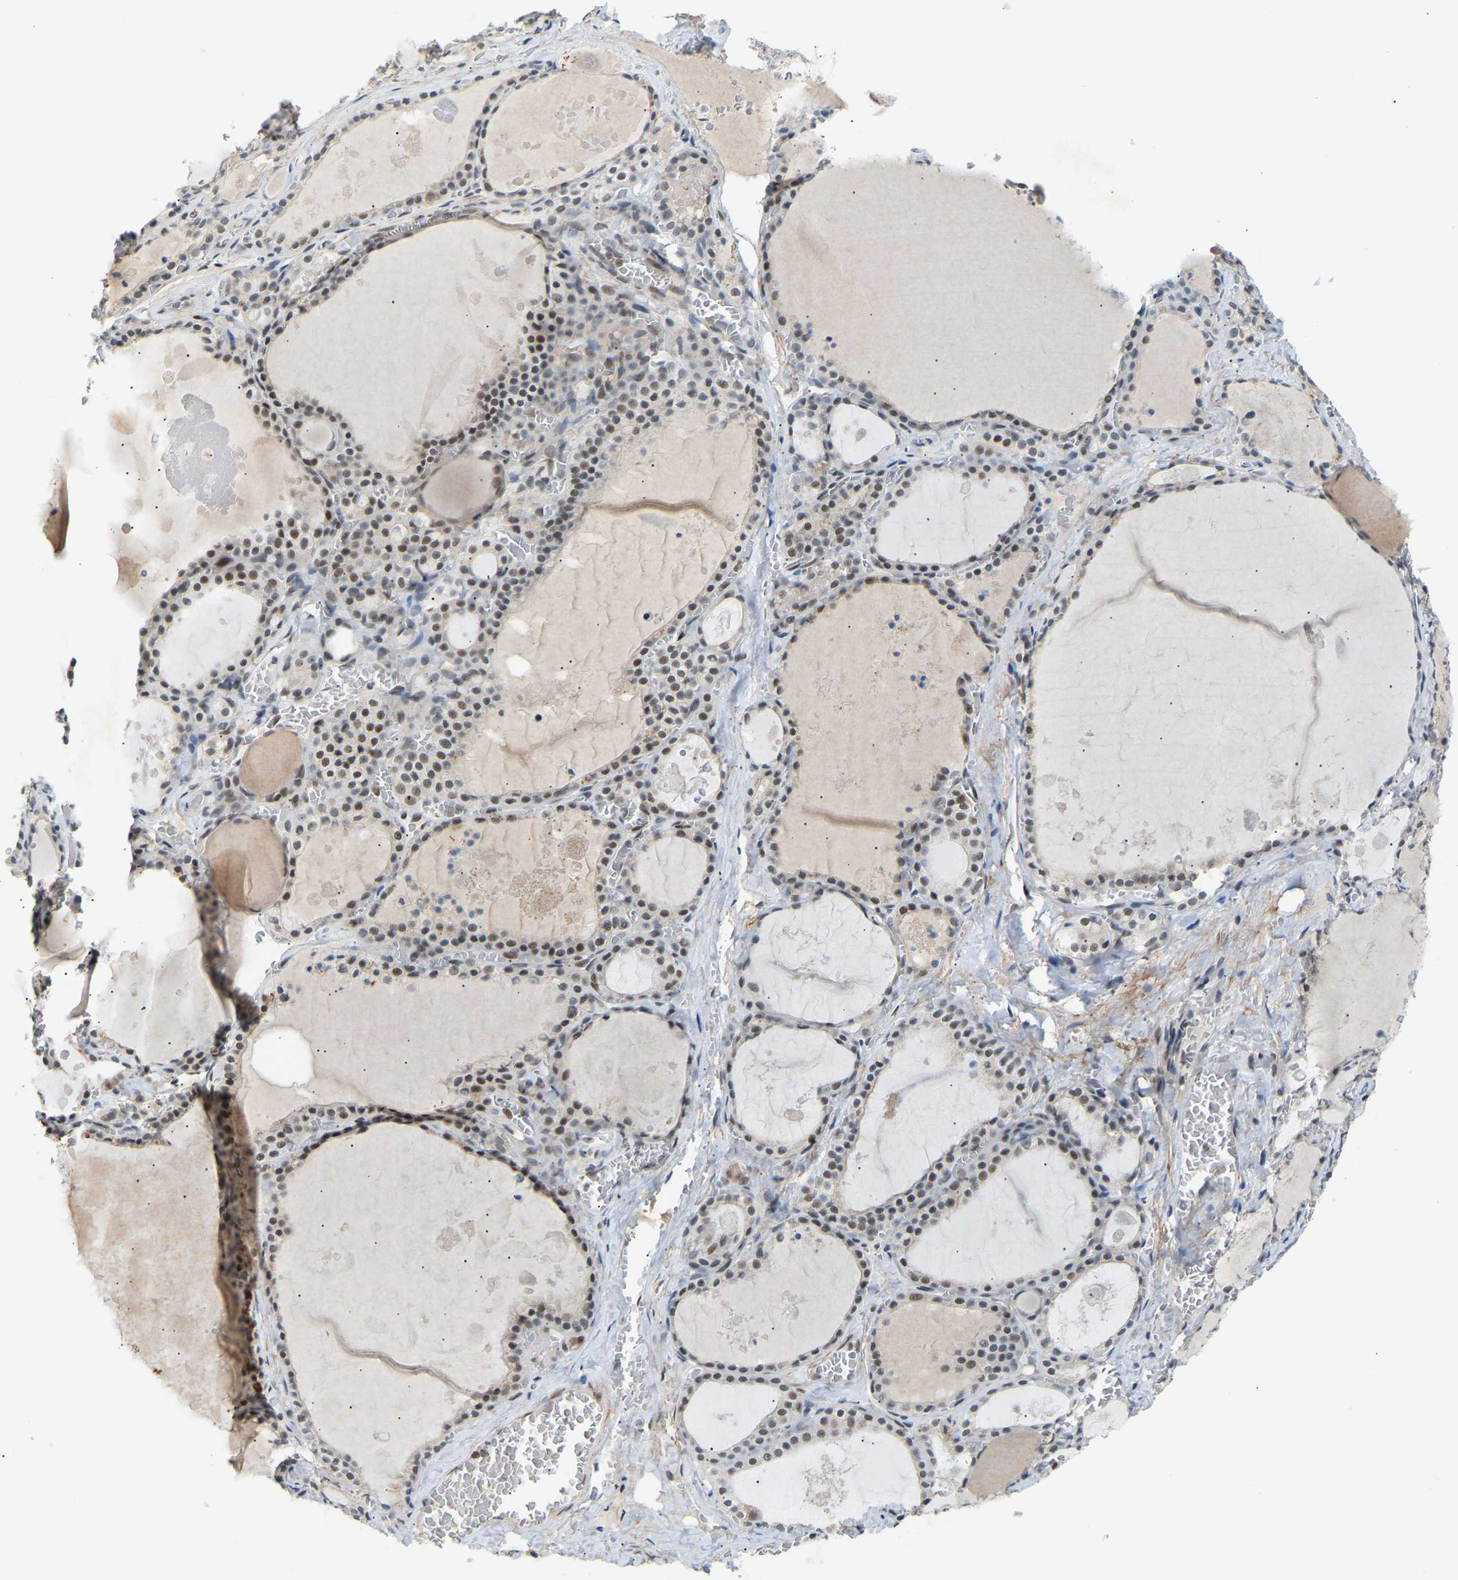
{"staining": {"intensity": "weak", "quantity": "25%-75%", "location": "nuclear"}, "tissue": "thyroid gland", "cell_type": "Glandular cells", "image_type": "normal", "snomed": [{"axis": "morphology", "description": "Normal tissue, NOS"}, {"axis": "topography", "description": "Thyroid gland"}], "caption": "DAB immunohistochemical staining of unremarkable thyroid gland exhibits weak nuclear protein staining in about 25%-75% of glandular cells. The staining is performed using DAB brown chromogen to label protein expression. The nuclei are counter-stained blue using hematoxylin.", "gene": "RBM15", "patient": {"sex": "male", "age": 56}}